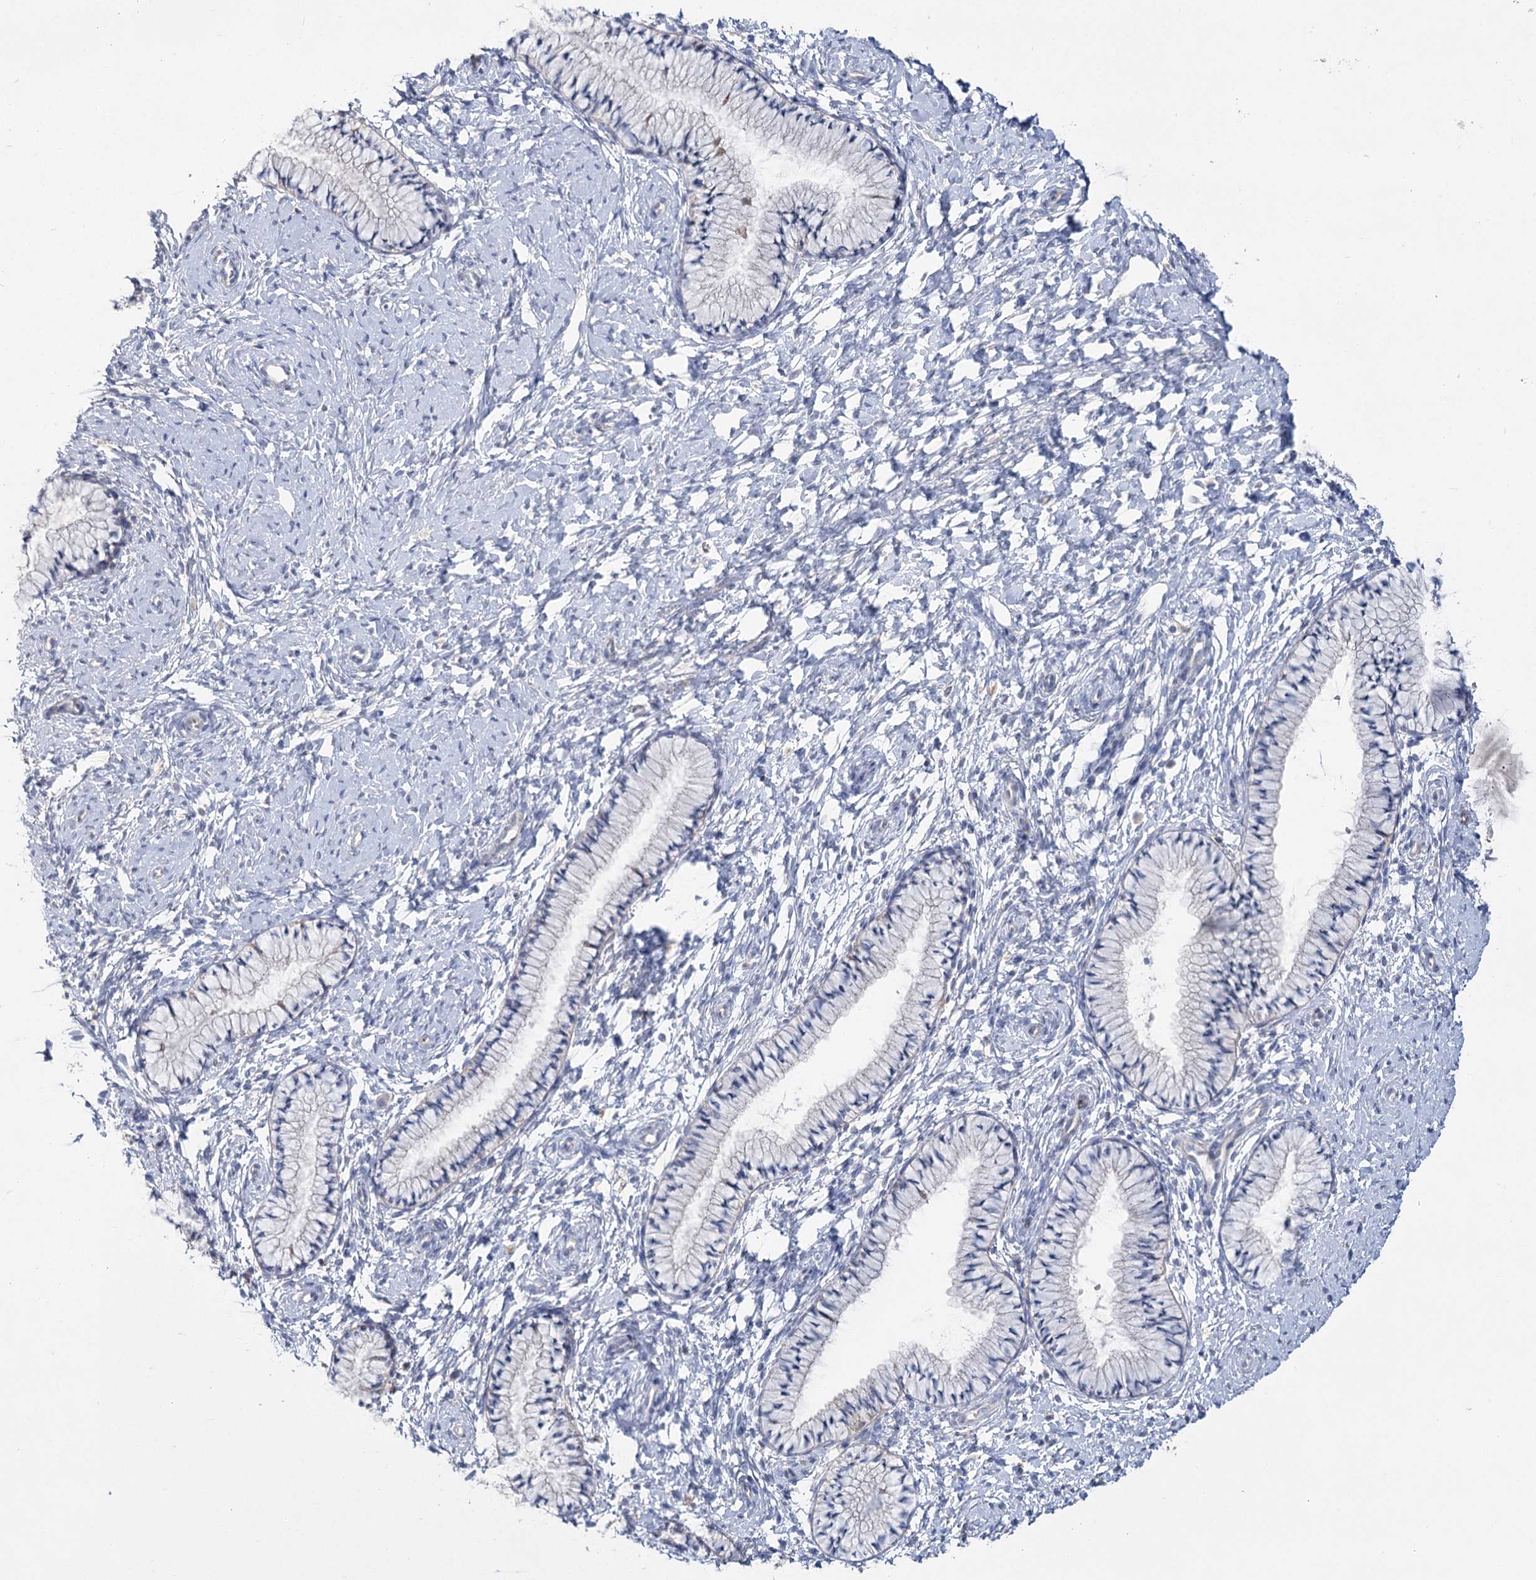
{"staining": {"intensity": "negative", "quantity": "none", "location": "none"}, "tissue": "cervix", "cell_type": "Glandular cells", "image_type": "normal", "snomed": [{"axis": "morphology", "description": "Normal tissue, NOS"}, {"axis": "topography", "description": "Cervix"}], "caption": "Cervix stained for a protein using immunohistochemistry reveals no staining glandular cells.", "gene": "TMEM187", "patient": {"sex": "female", "age": 33}}